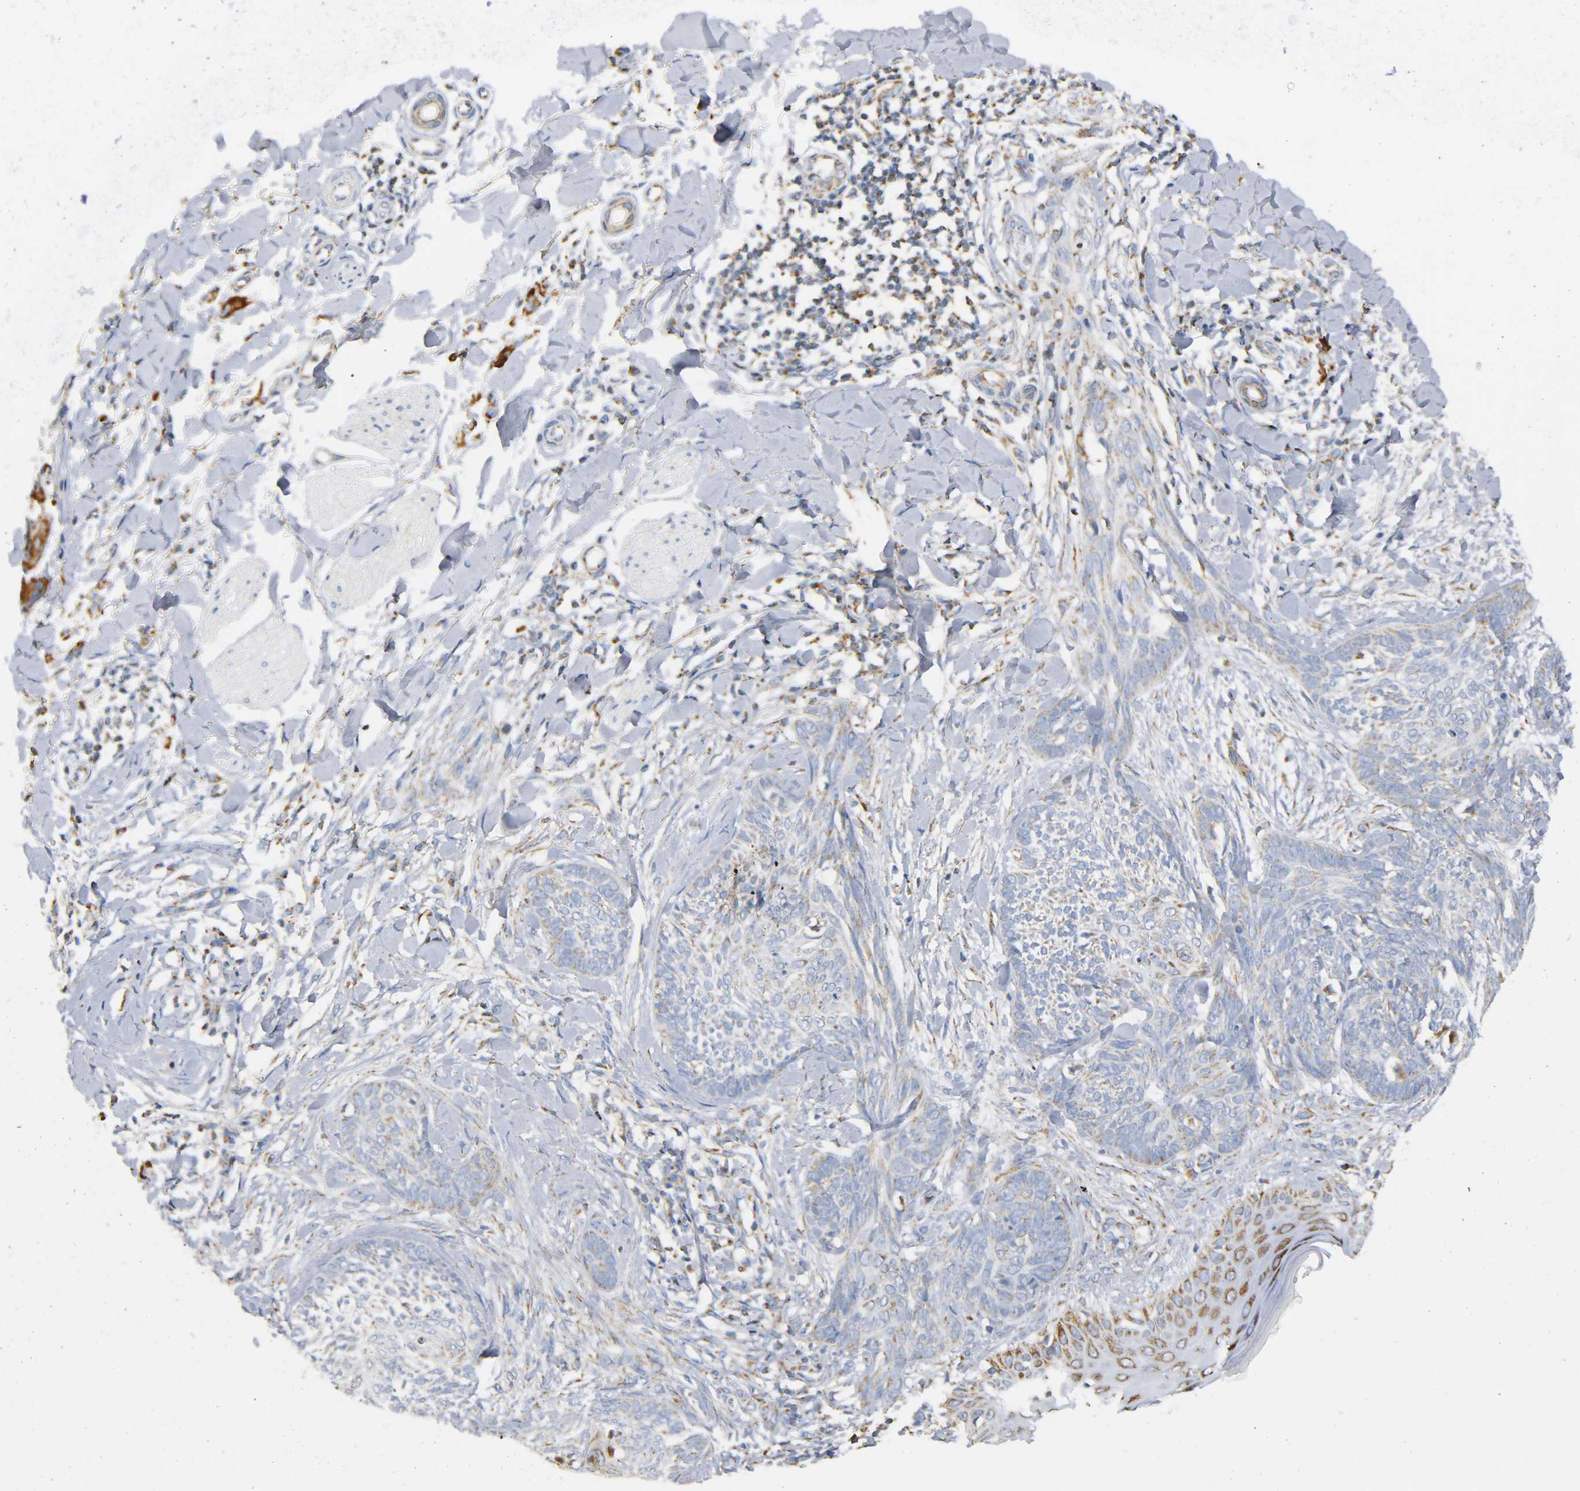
{"staining": {"intensity": "weak", "quantity": "25%-75%", "location": "cytoplasmic/membranous"}, "tissue": "skin cancer", "cell_type": "Tumor cells", "image_type": "cancer", "snomed": [{"axis": "morphology", "description": "Normal tissue, NOS"}, {"axis": "morphology", "description": "Basal cell carcinoma"}, {"axis": "topography", "description": "Skin"}], "caption": "The immunohistochemical stain highlights weak cytoplasmic/membranous positivity in tumor cells of basal cell carcinoma (skin) tissue.", "gene": "BAK1", "patient": {"sex": "male", "age": 71}}